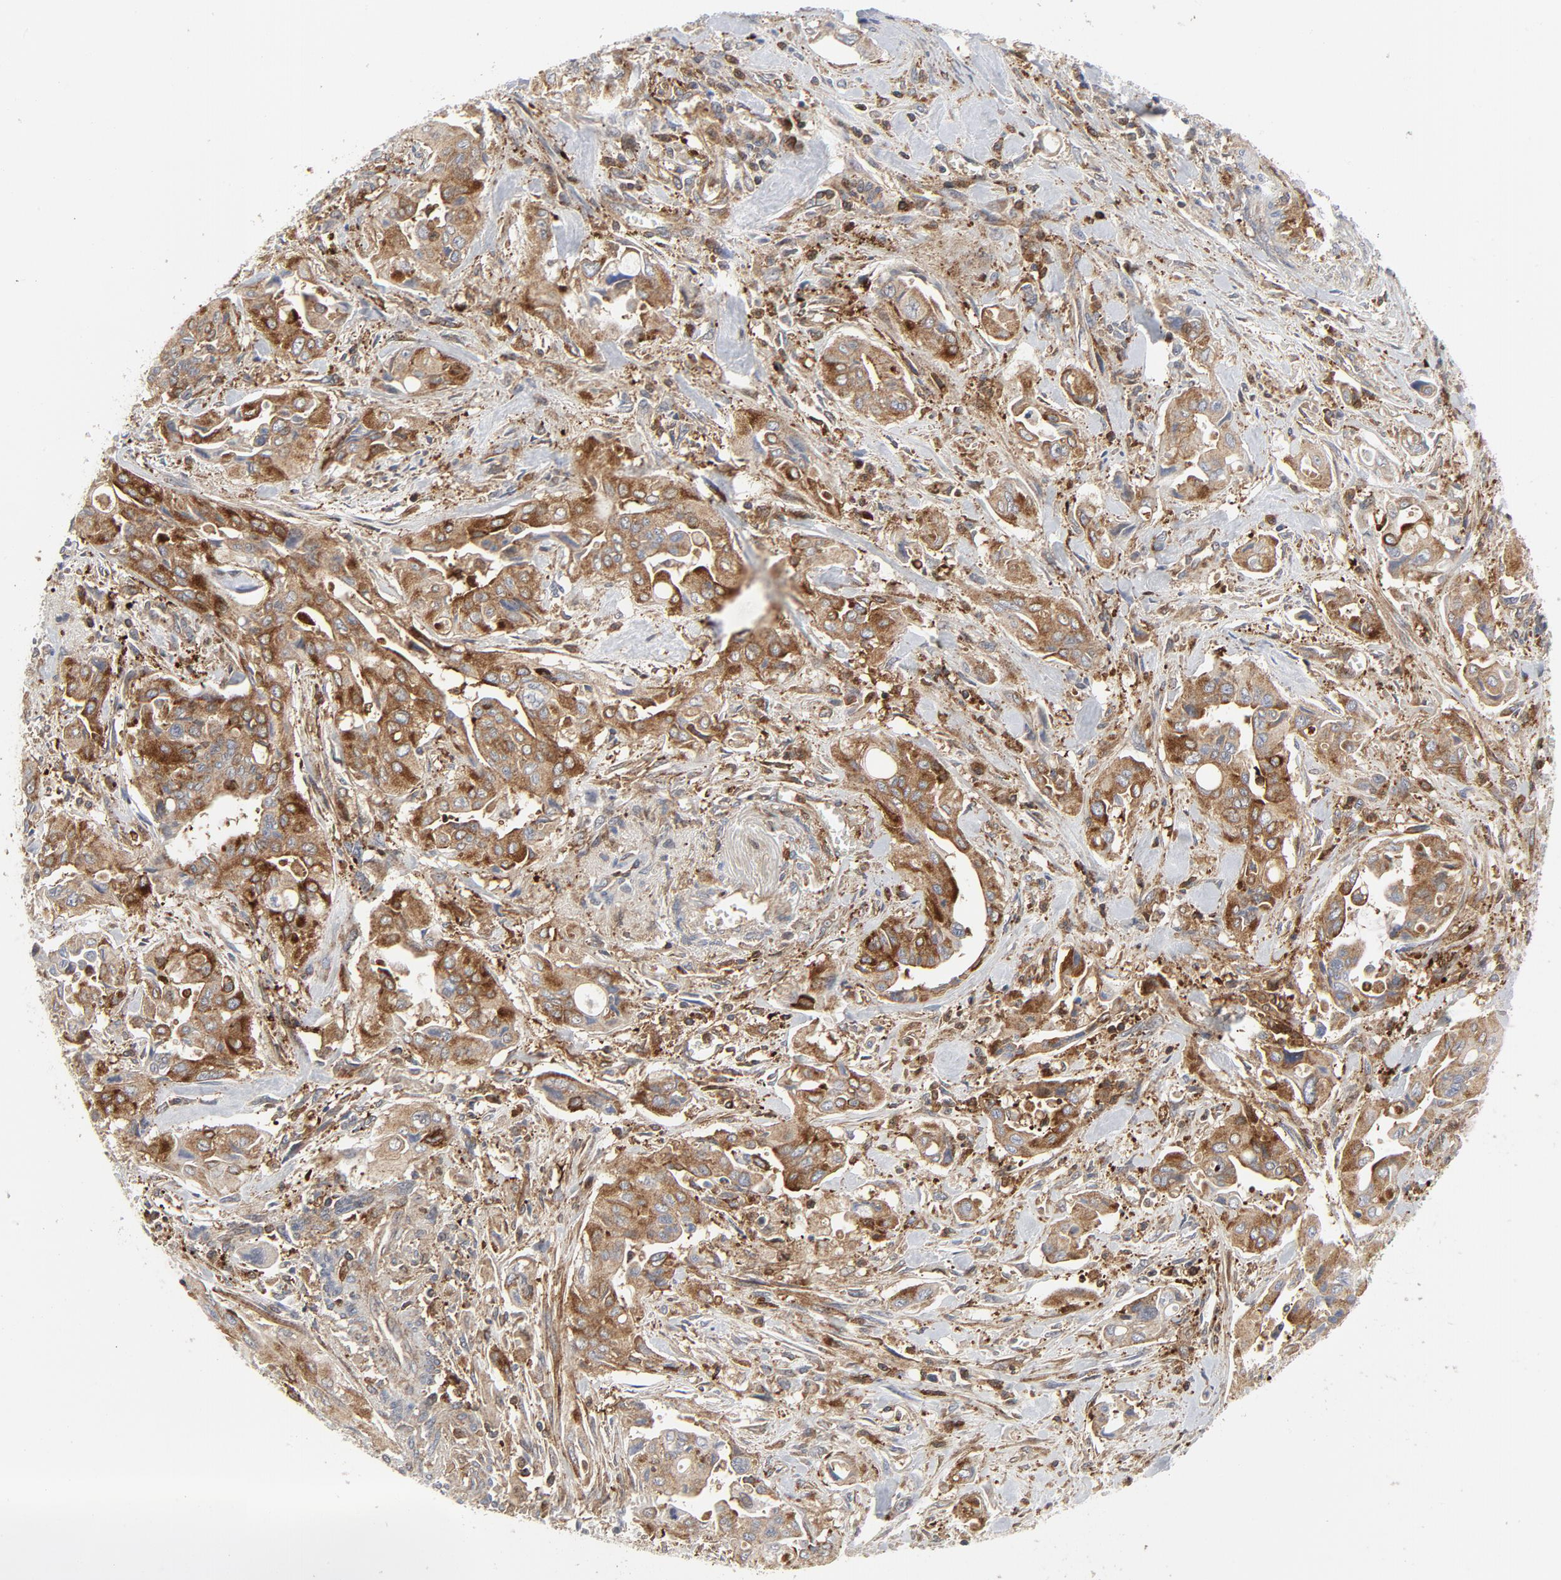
{"staining": {"intensity": "moderate", "quantity": ">75%", "location": "cytoplasmic/membranous"}, "tissue": "pancreatic cancer", "cell_type": "Tumor cells", "image_type": "cancer", "snomed": [{"axis": "morphology", "description": "Adenocarcinoma, NOS"}, {"axis": "topography", "description": "Pancreas"}], "caption": "Tumor cells reveal moderate cytoplasmic/membranous positivity in about >75% of cells in pancreatic cancer.", "gene": "YES1", "patient": {"sex": "male", "age": 77}}